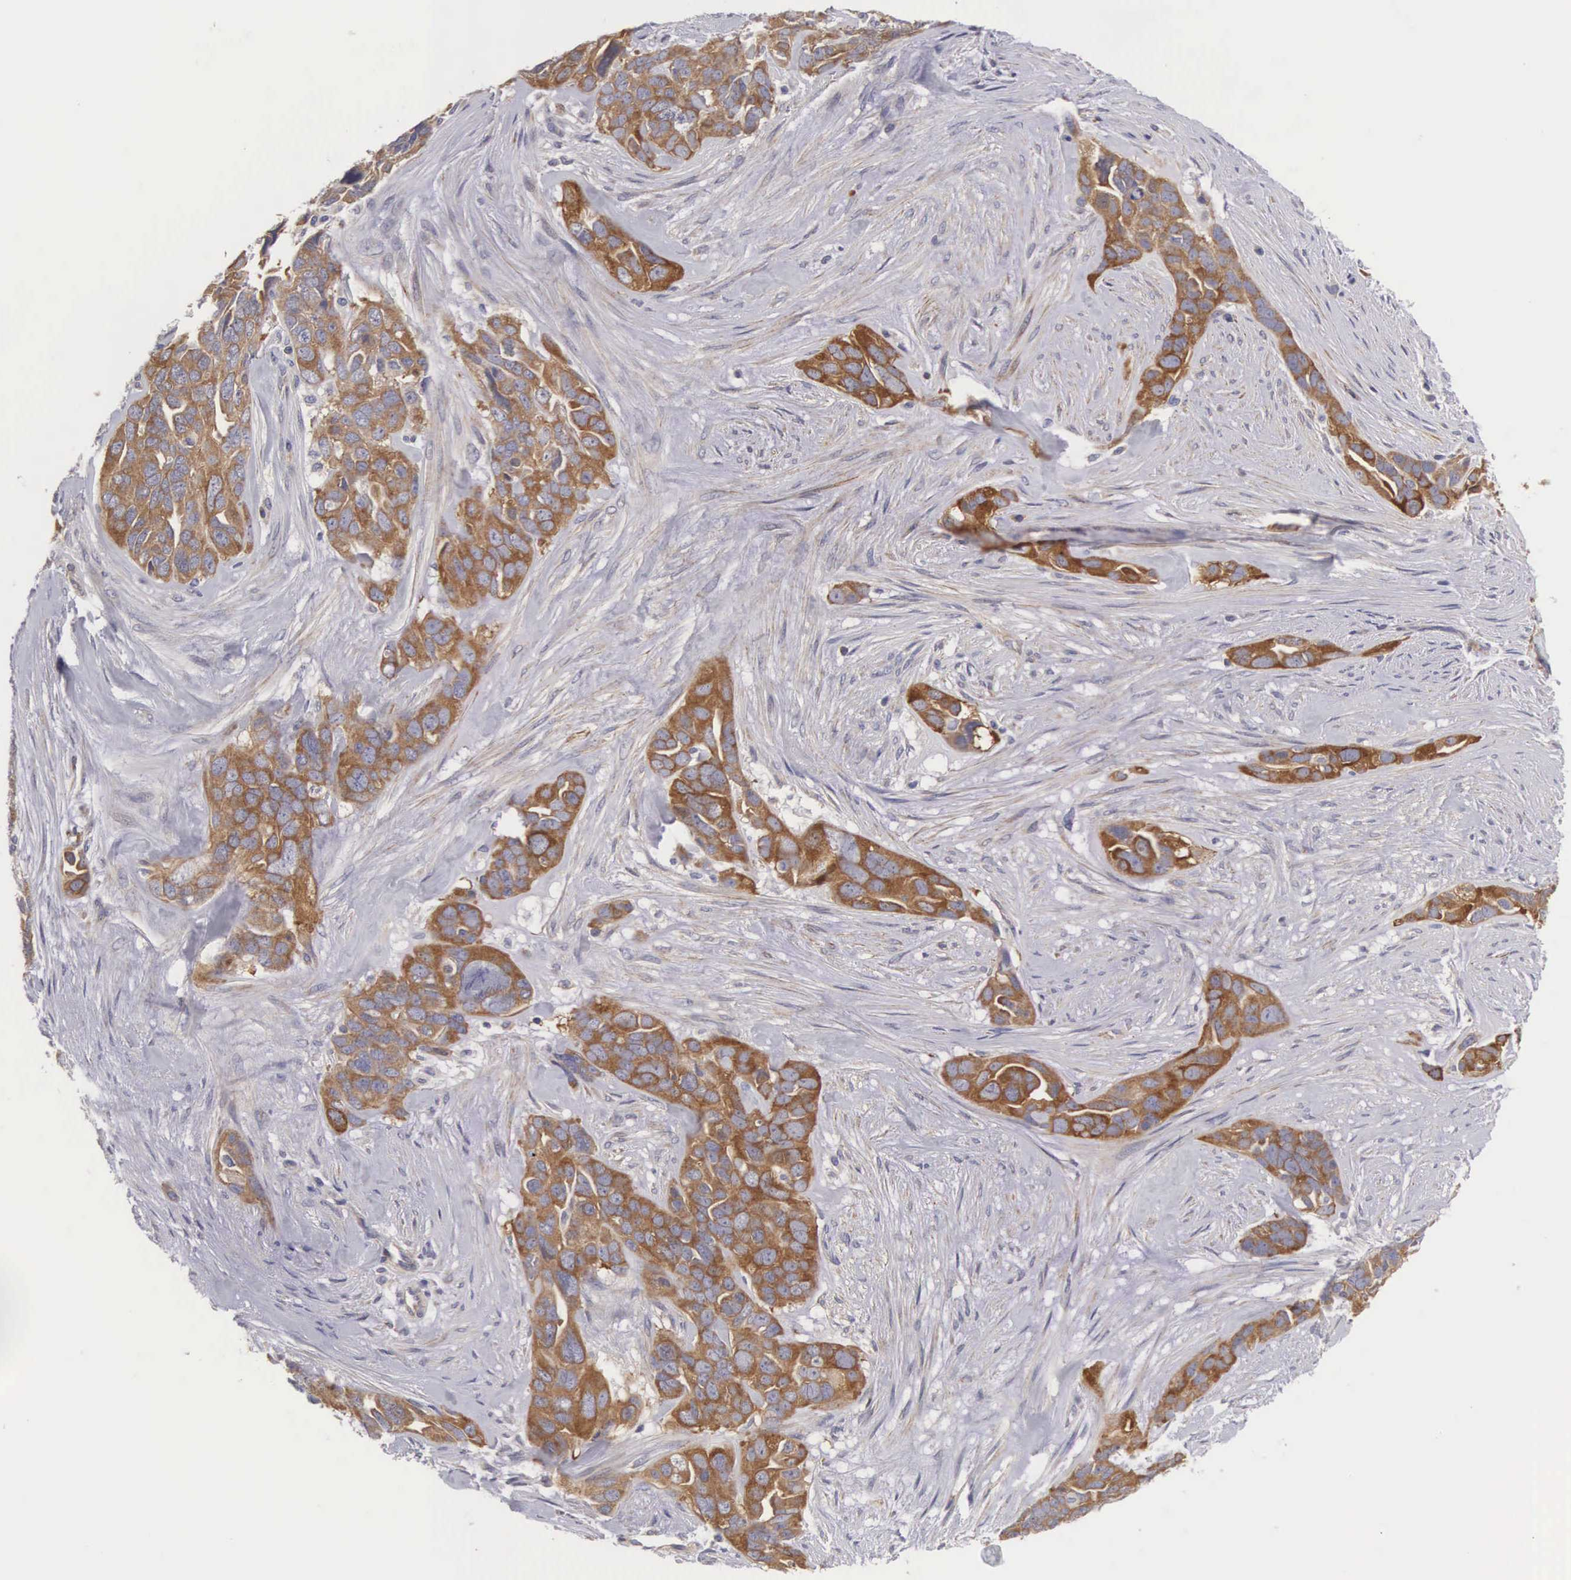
{"staining": {"intensity": "moderate", "quantity": "25%-75%", "location": "cytoplasmic/membranous"}, "tissue": "ovarian cancer", "cell_type": "Tumor cells", "image_type": "cancer", "snomed": [{"axis": "morphology", "description": "Cystadenocarcinoma, serous, NOS"}, {"axis": "topography", "description": "Ovary"}], "caption": "Immunohistochemistry (IHC) (DAB) staining of ovarian cancer (serous cystadenocarcinoma) demonstrates moderate cytoplasmic/membranous protein positivity in approximately 25%-75% of tumor cells. Nuclei are stained in blue.", "gene": "TXLNG", "patient": {"sex": "female", "age": 63}}